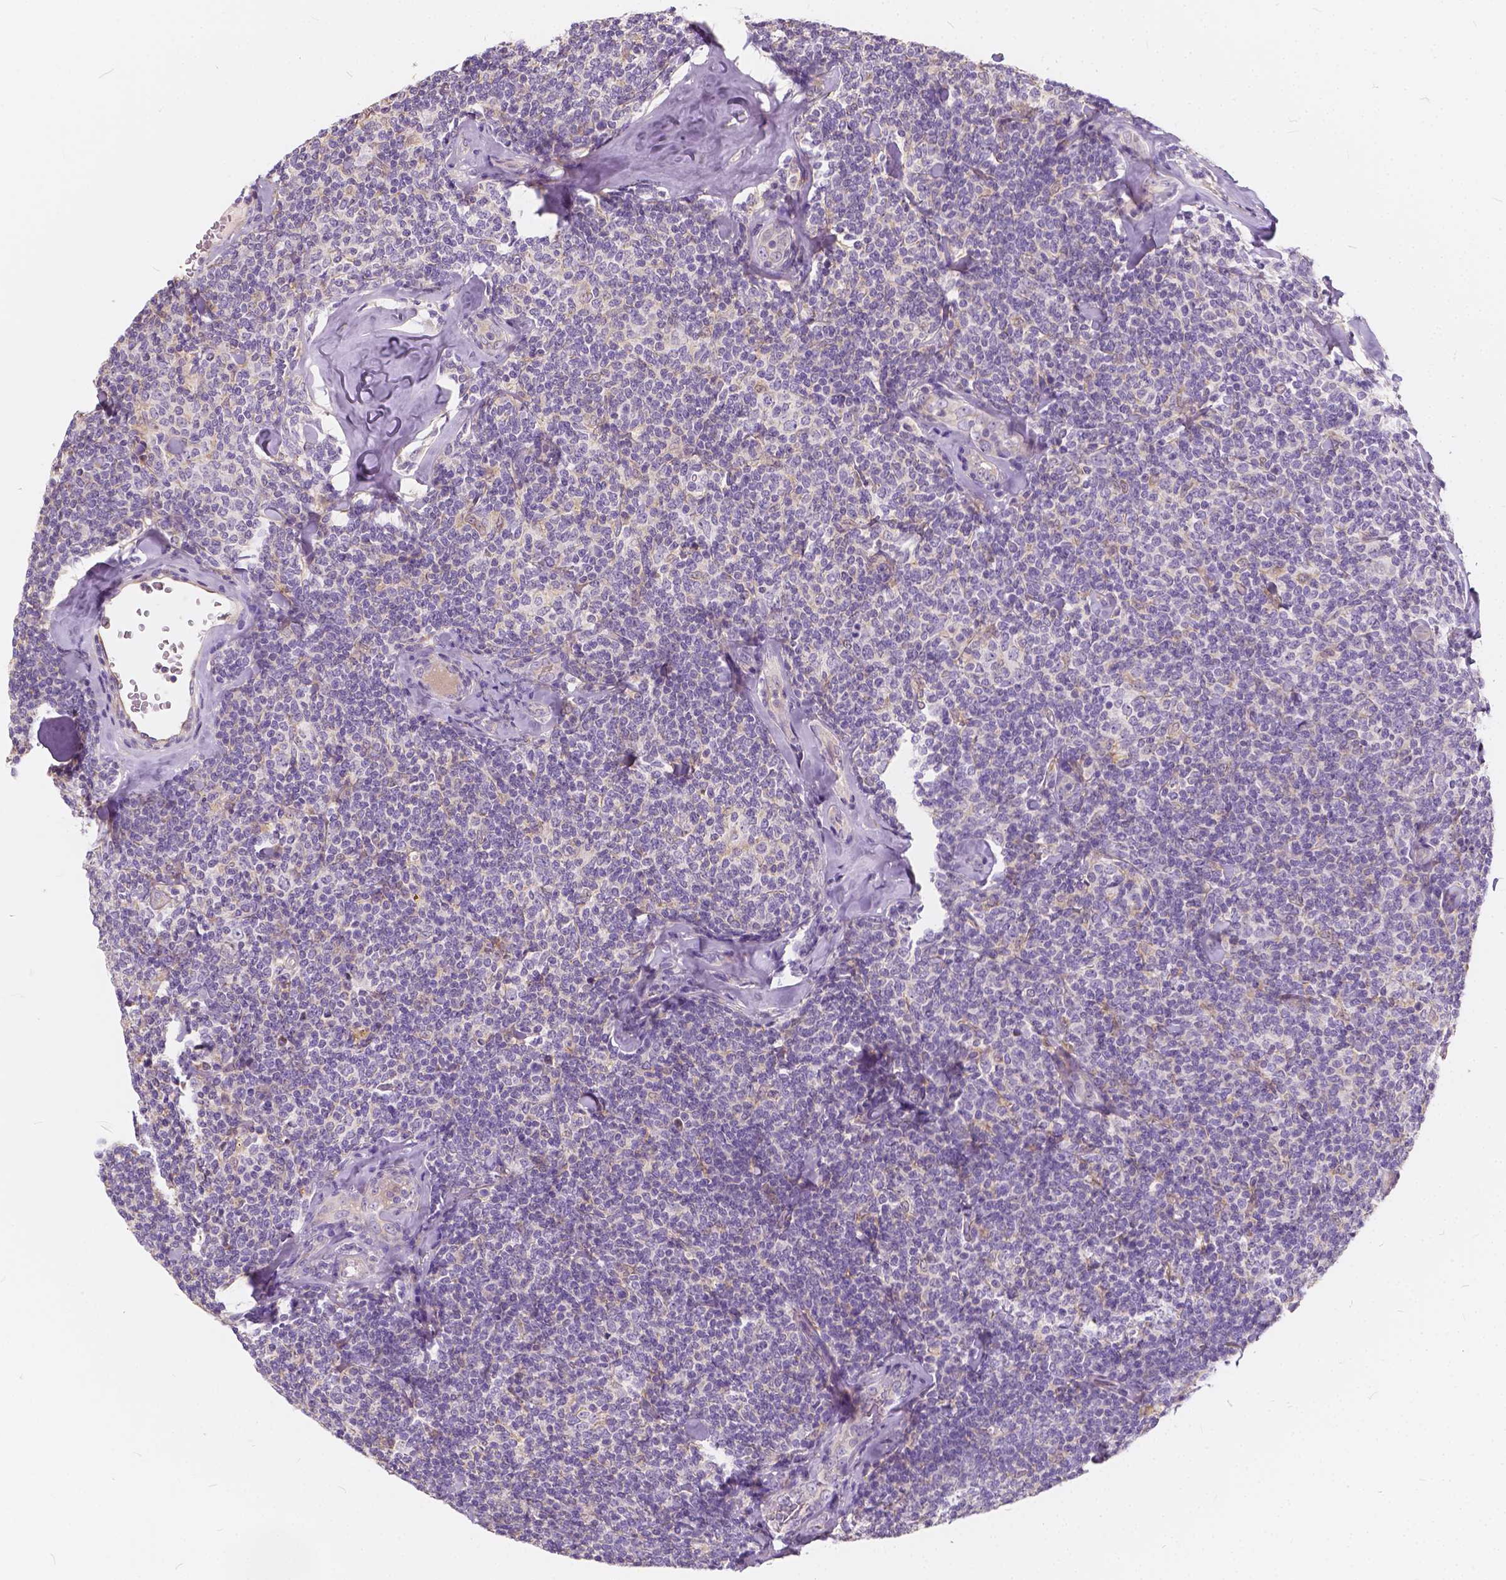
{"staining": {"intensity": "negative", "quantity": "none", "location": "none"}, "tissue": "lymphoma", "cell_type": "Tumor cells", "image_type": "cancer", "snomed": [{"axis": "morphology", "description": "Malignant lymphoma, non-Hodgkin's type, Low grade"}, {"axis": "topography", "description": "Lymph node"}], "caption": "DAB immunohistochemical staining of malignant lymphoma, non-Hodgkin's type (low-grade) exhibits no significant staining in tumor cells.", "gene": "KIAA0513", "patient": {"sex": "female", "age": 56}}